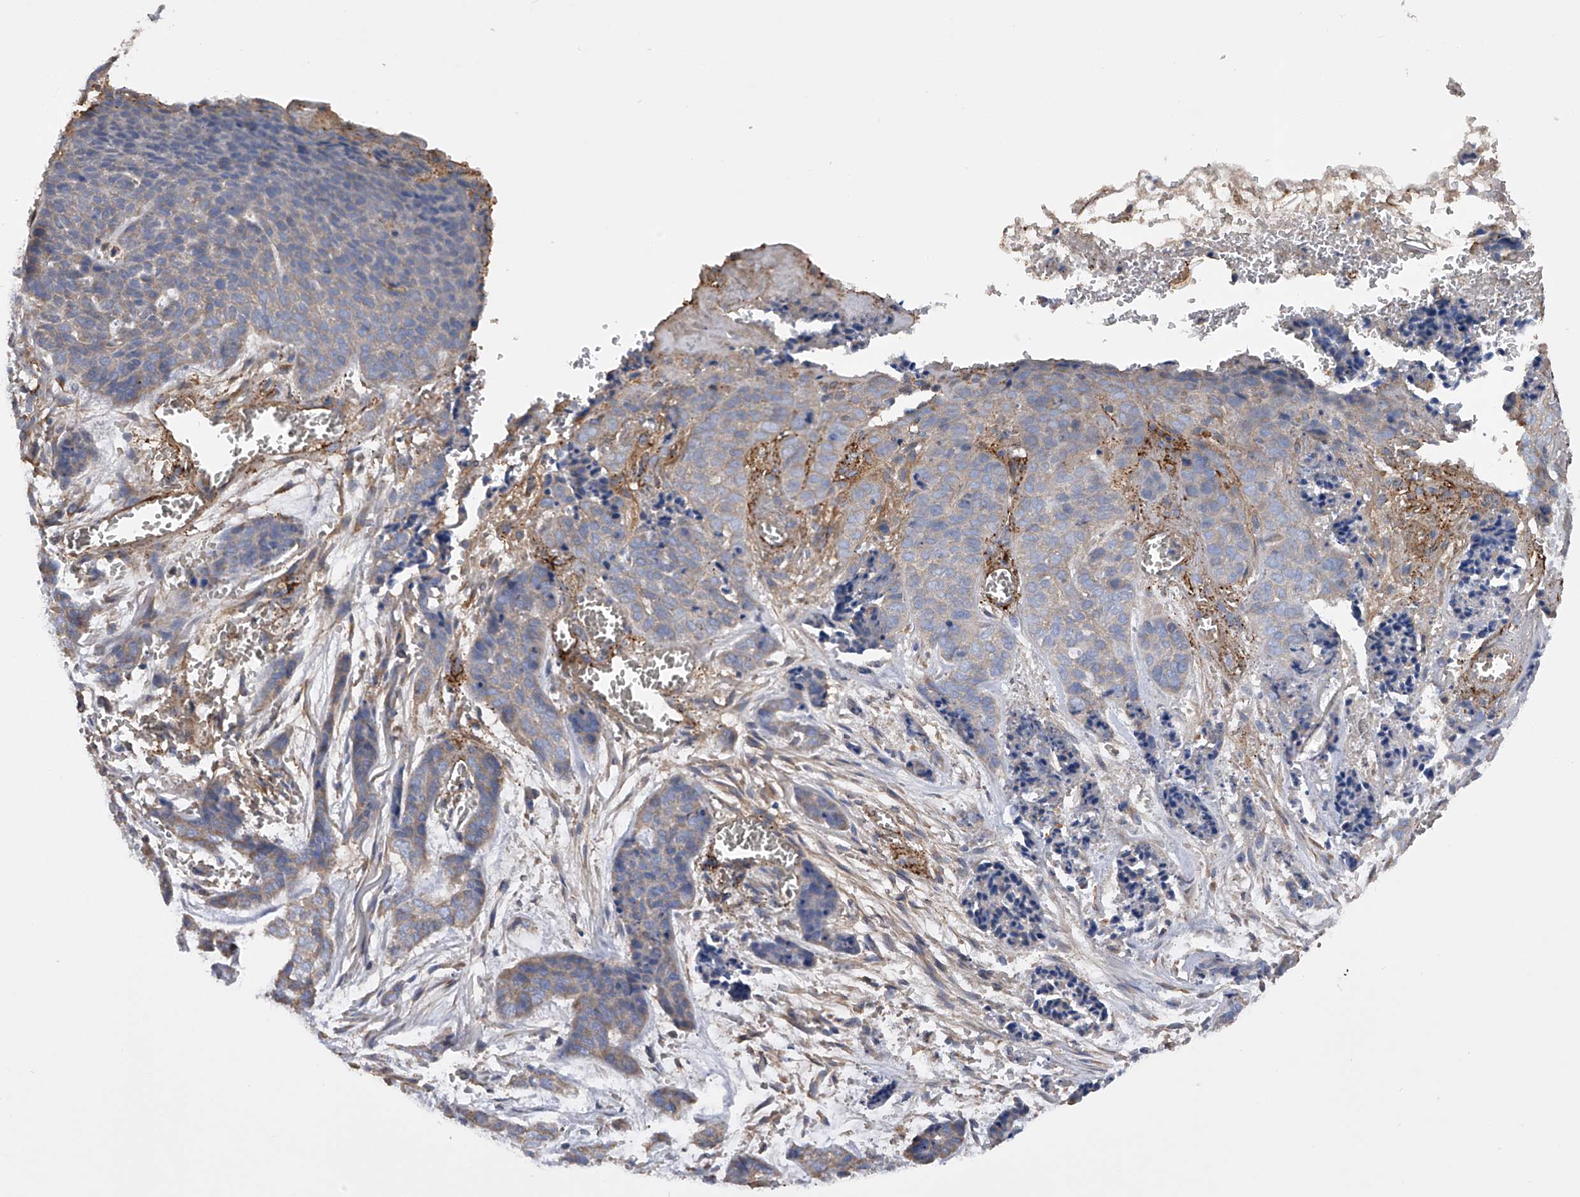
{"staining": {"intensity": "weak", "quantity": "25%-75%", "location": "cytoplasmic/membranous"}, "tissue": "skin cancer", "cell_type": "Tumor cells", "image_type": "cancer", "snomed": [{"axis": "morphology", "description": "Basal cell carcinoma"}, {"axis": "topography", "description": "Skin"}], "caption": "Weak cytoplasmic/membranous protein positivity is present in about 25%-75% of tumor cells in skin basal cell carcinoma.", "gene": "RWDD2A", "patient": {"sex": "female", "age": 64}}